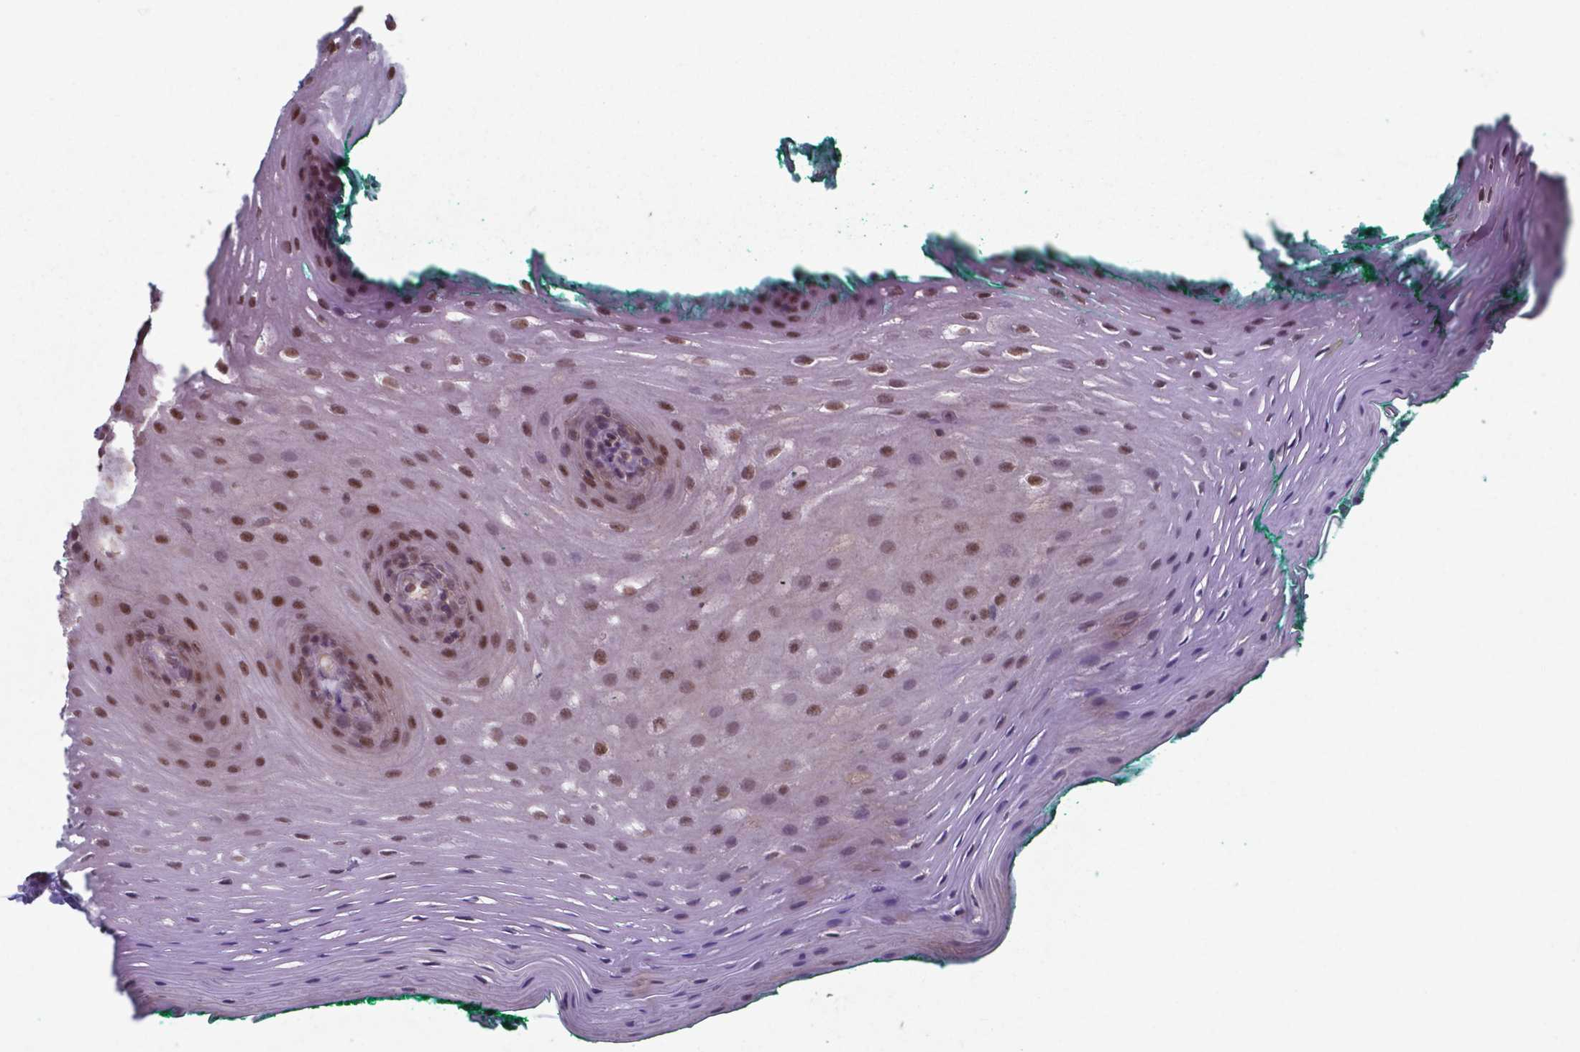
{"staining": {"intensity": "strong", "quantity": ">75%", "location": "nuclear"}, "tissue": "oral mucosa", "cell_type": "Squamous epithelial cells", "image_type": "normal", "snomed": [{"axis": "morphology", "description": "Normal tissue, NOS"}, {"axis": "morphology", "description": "Squamous cell carcinoma, NOS"}, {"axis": "topography", "description": "Oral tissue"}, {"axis": "topography", "description": "Head-Neck"}], "caption": "An immunohistochemistry micrograph of normal tissue is shown. Protein staining in brown highlights strong nuclear positivity in oral mucosa within squamous epithelial cells. The staining was performed using DAB, with brown indicating positive protein expression. Nuclei are stained blue with hematoxylin.", "gene": "UBA1", "patient": {"sex": "male", "age": 78}}